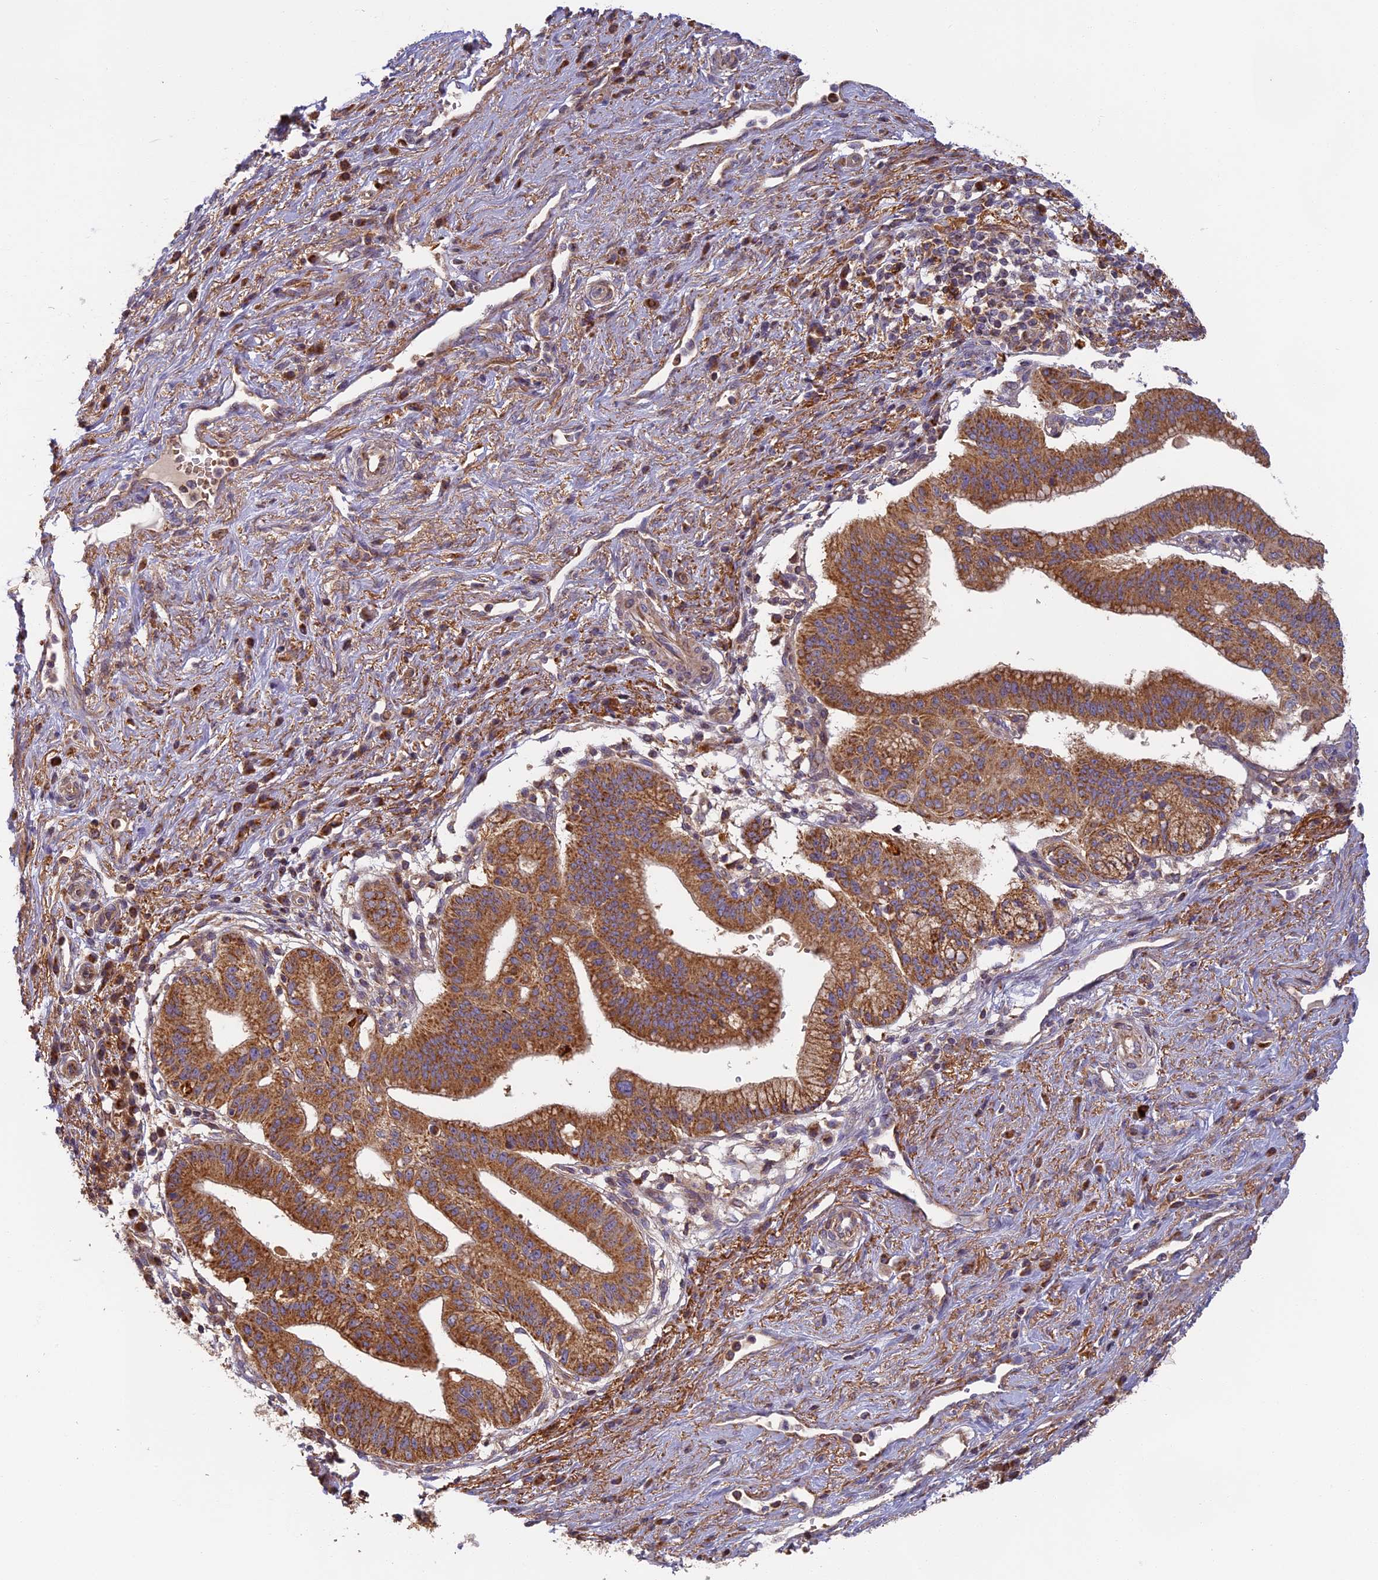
{"staining": {"intensity": "moderate", "quantity": ">75%", "location": "cytoplasmic/membranous"}, "tissue": "pancreatic cancer", "cell_type": "Tumor cells", "image_type": "cancer", "snomed": [{"axis": "morphology", "description": "Adenocarcinoma, NOS"}, {"axis": "topography", "description": "Pancreas"}], "caption": "Pancreatic adenocarcinoma was stained to show a protein in brown. There is medium levels of moderate cytoplasmic/membranous positivity in about >75% of tumor cells.", "gene": "EDAR", "patient": {"sex": "male", "age": 68}}